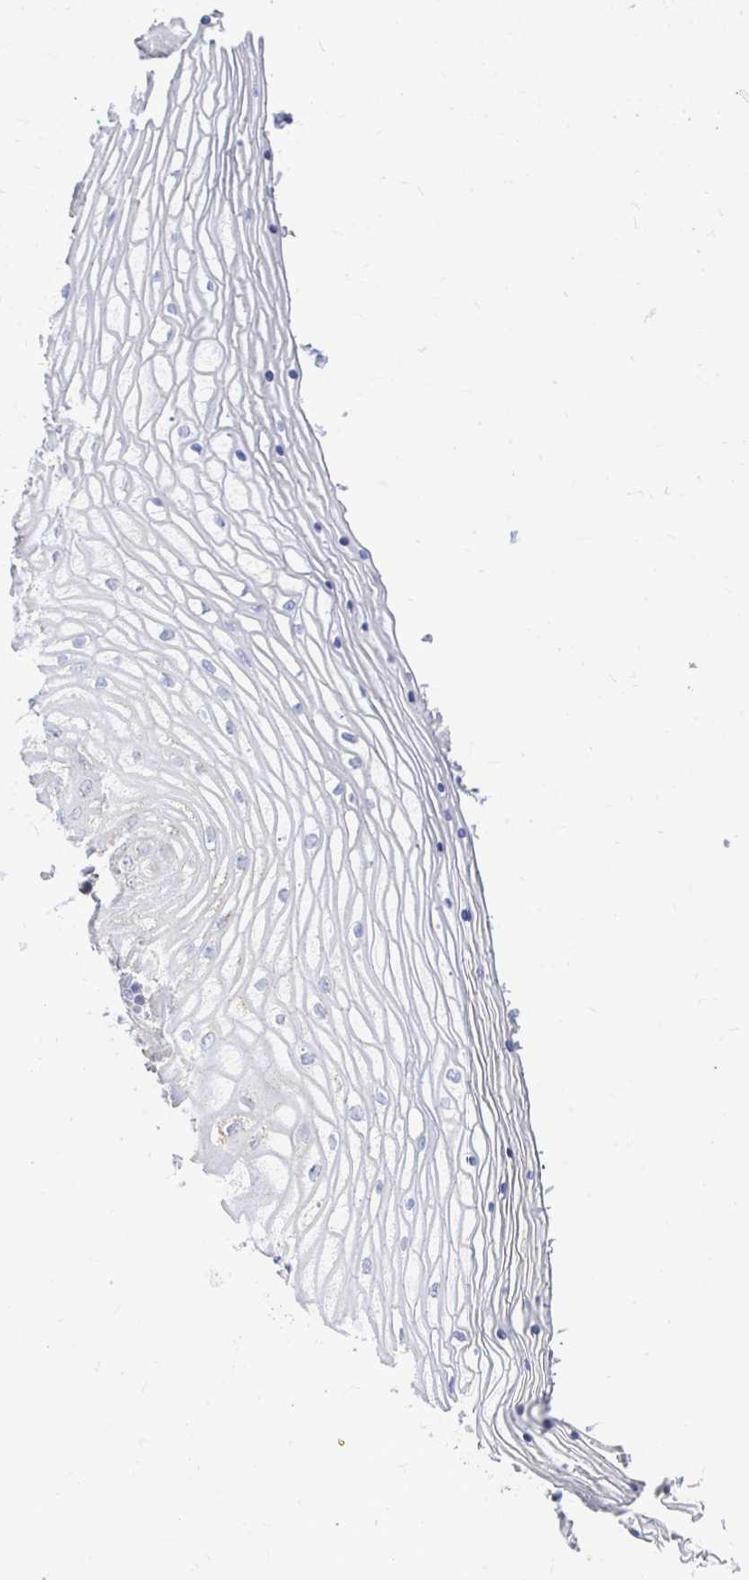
{"staining": {"intensity": "moderate", "quantity": "25%-75%", "location": "cytoplasmic/membranous"}, "tissue": "vagina", "cell_type": "Squamous epithelial cells", "image_type": "normal", "snomed": [{"axis": "morphology", "description": "Normal tissue, NOS"}, {"axis": "topography", "description": "Vagina"}], "caption": "Immunohistochemical staining of normal vagina displays medium levels of moderate cytoplasmic/membranous expression in approximately 25%-75% of squamous epithelial cells.", "gene": "OR10R2", "patient": {"sex": "female", "age": 45}}